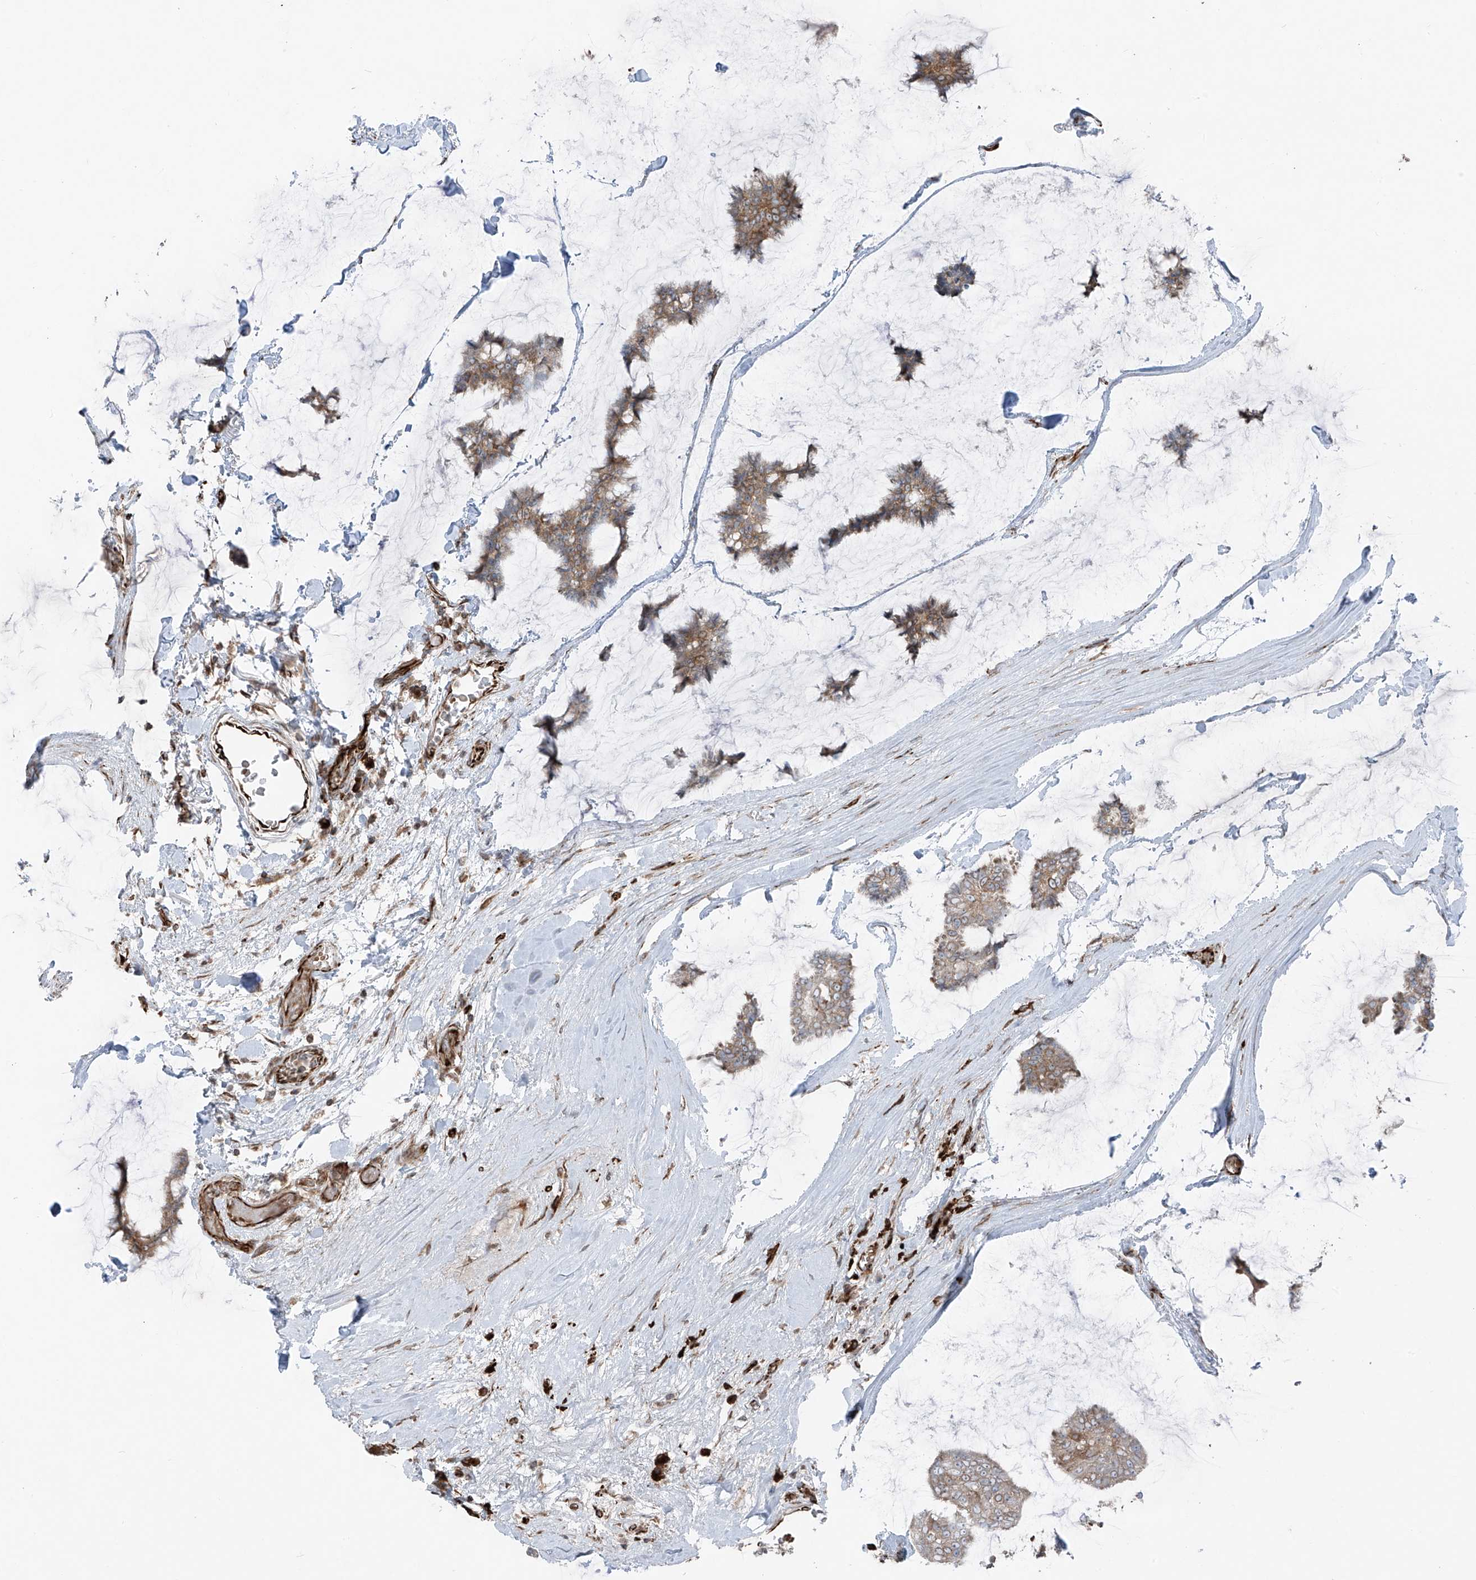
{"staining": {"intensity": "weak", "quantity": ">75%", "location": "cytoplasmic/membranous"}, "tissue": "breast cancer", "cell_type": "Tumor cells", "image_type": "cancer", "snomed": [{"axis": "morphology", "description": "Duct carcinoma"}, {"axis": "topography", "description": "Breast"}], "caption": "This photomicrograph demonstrates breast cancer (invasive ductal carcinoma) stained with immunohistochemistry (IHC) to label a protein in brown. The cytoplasmic/membranous of tumor cells show weak positivity for the protein. Nuclei are counter-stained blue.", "gene": "ERLEC1", "patient": {"sex": "female", "age": 93}}